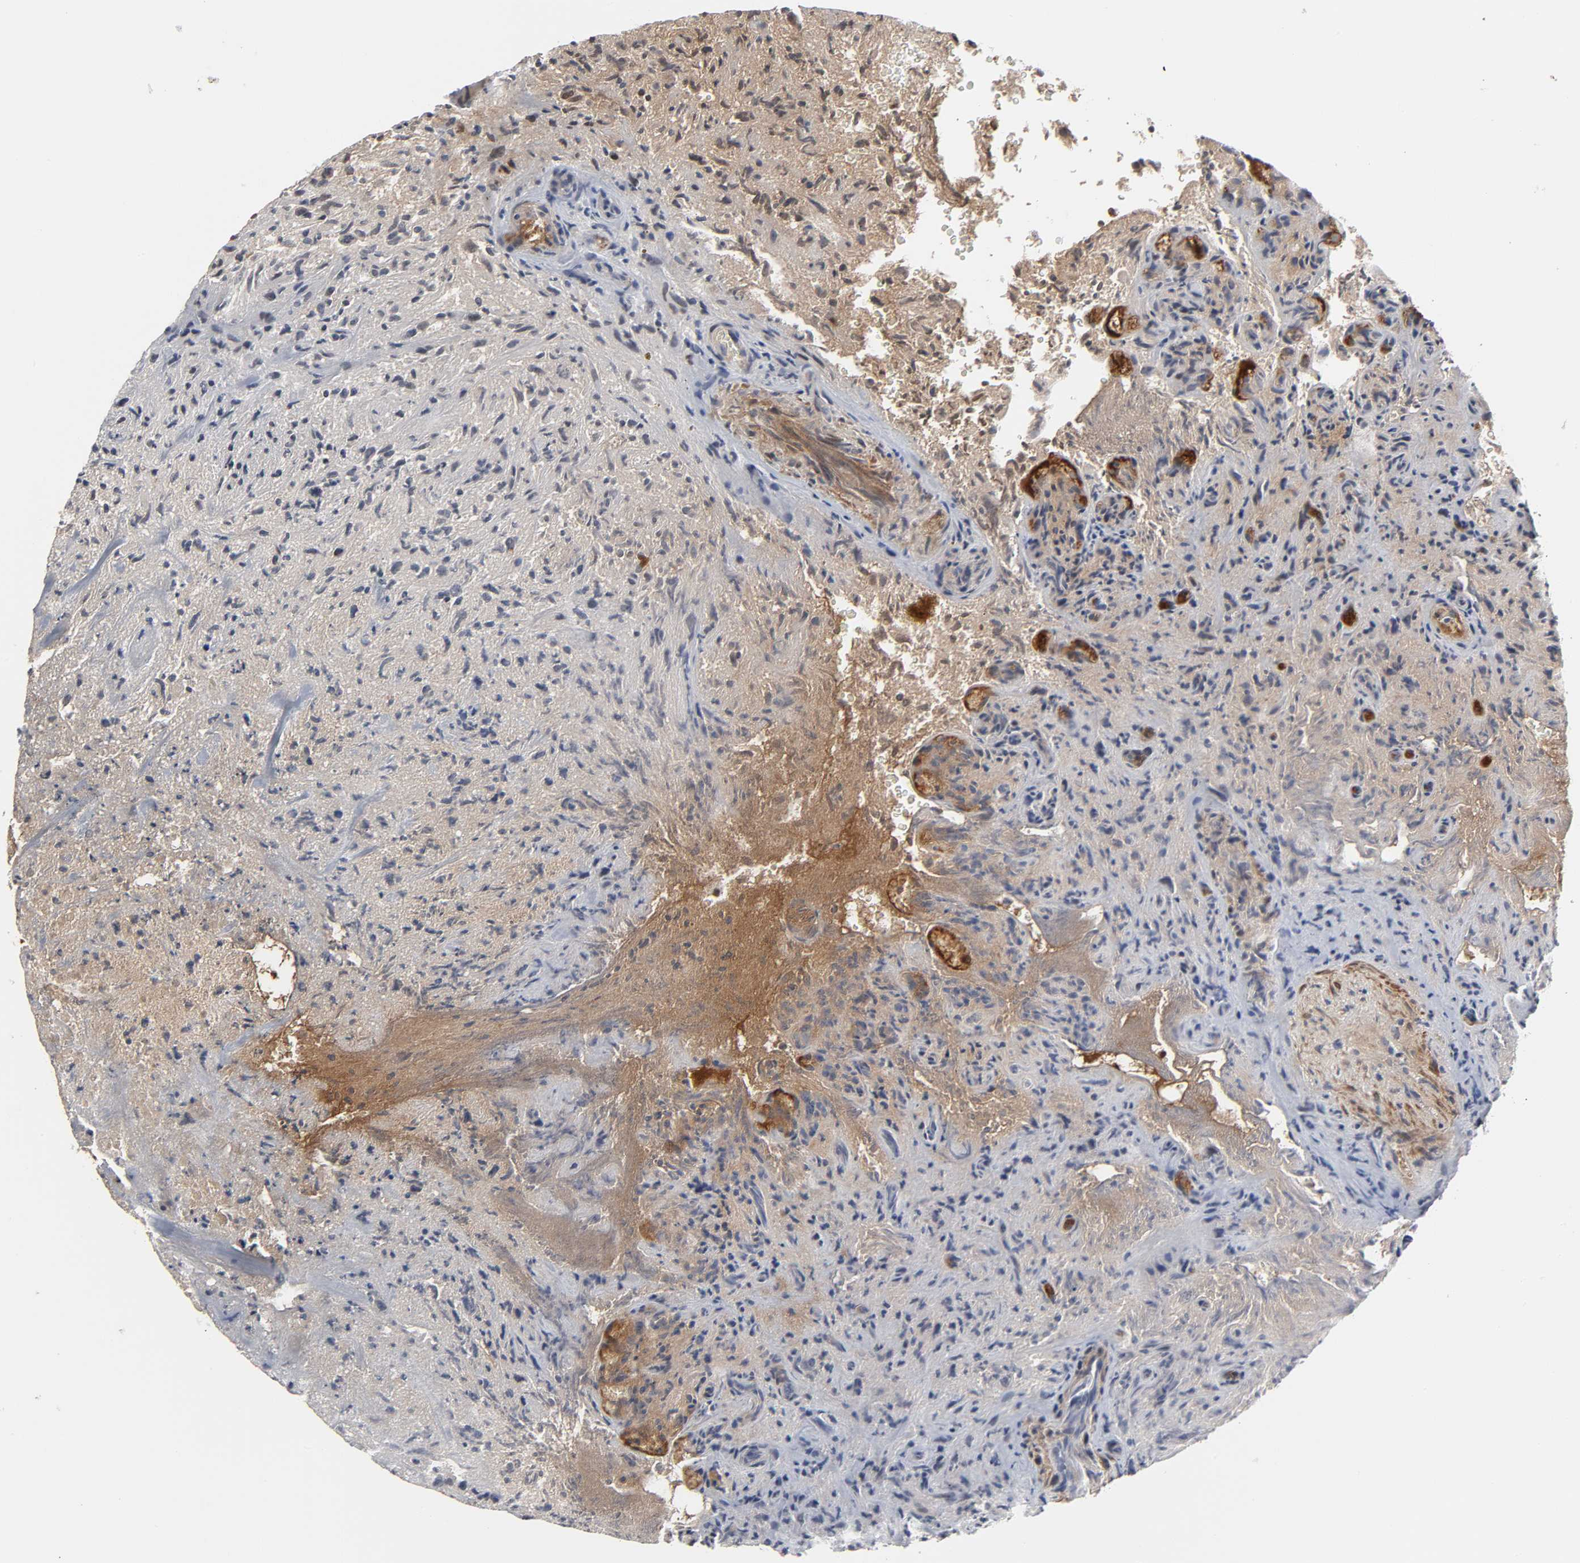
{"staining": {"intensity": "moderate", "quantity": ">75%", "location": "cytoplasmic/membranous"}, "tissue": "glioma", "cell_type": "Tumor cells", "image_type": "cancer", "snomed": [{"axis": "morphology", "description": "Normal tissue, NOS"}, {"axis": "morphology", "description": "Glioma, malignant, High grade"}, {"axis": "topography", "description": "Cerebral cortex"}], "caption": "This is an image of immunohistochemistry (IHC) staining of glioma, which shows moderate staining in the cytoplasmic/membranous of tumor cells.", "gene": "CPN2", "patient": {"sex": "male", "age": 75}}